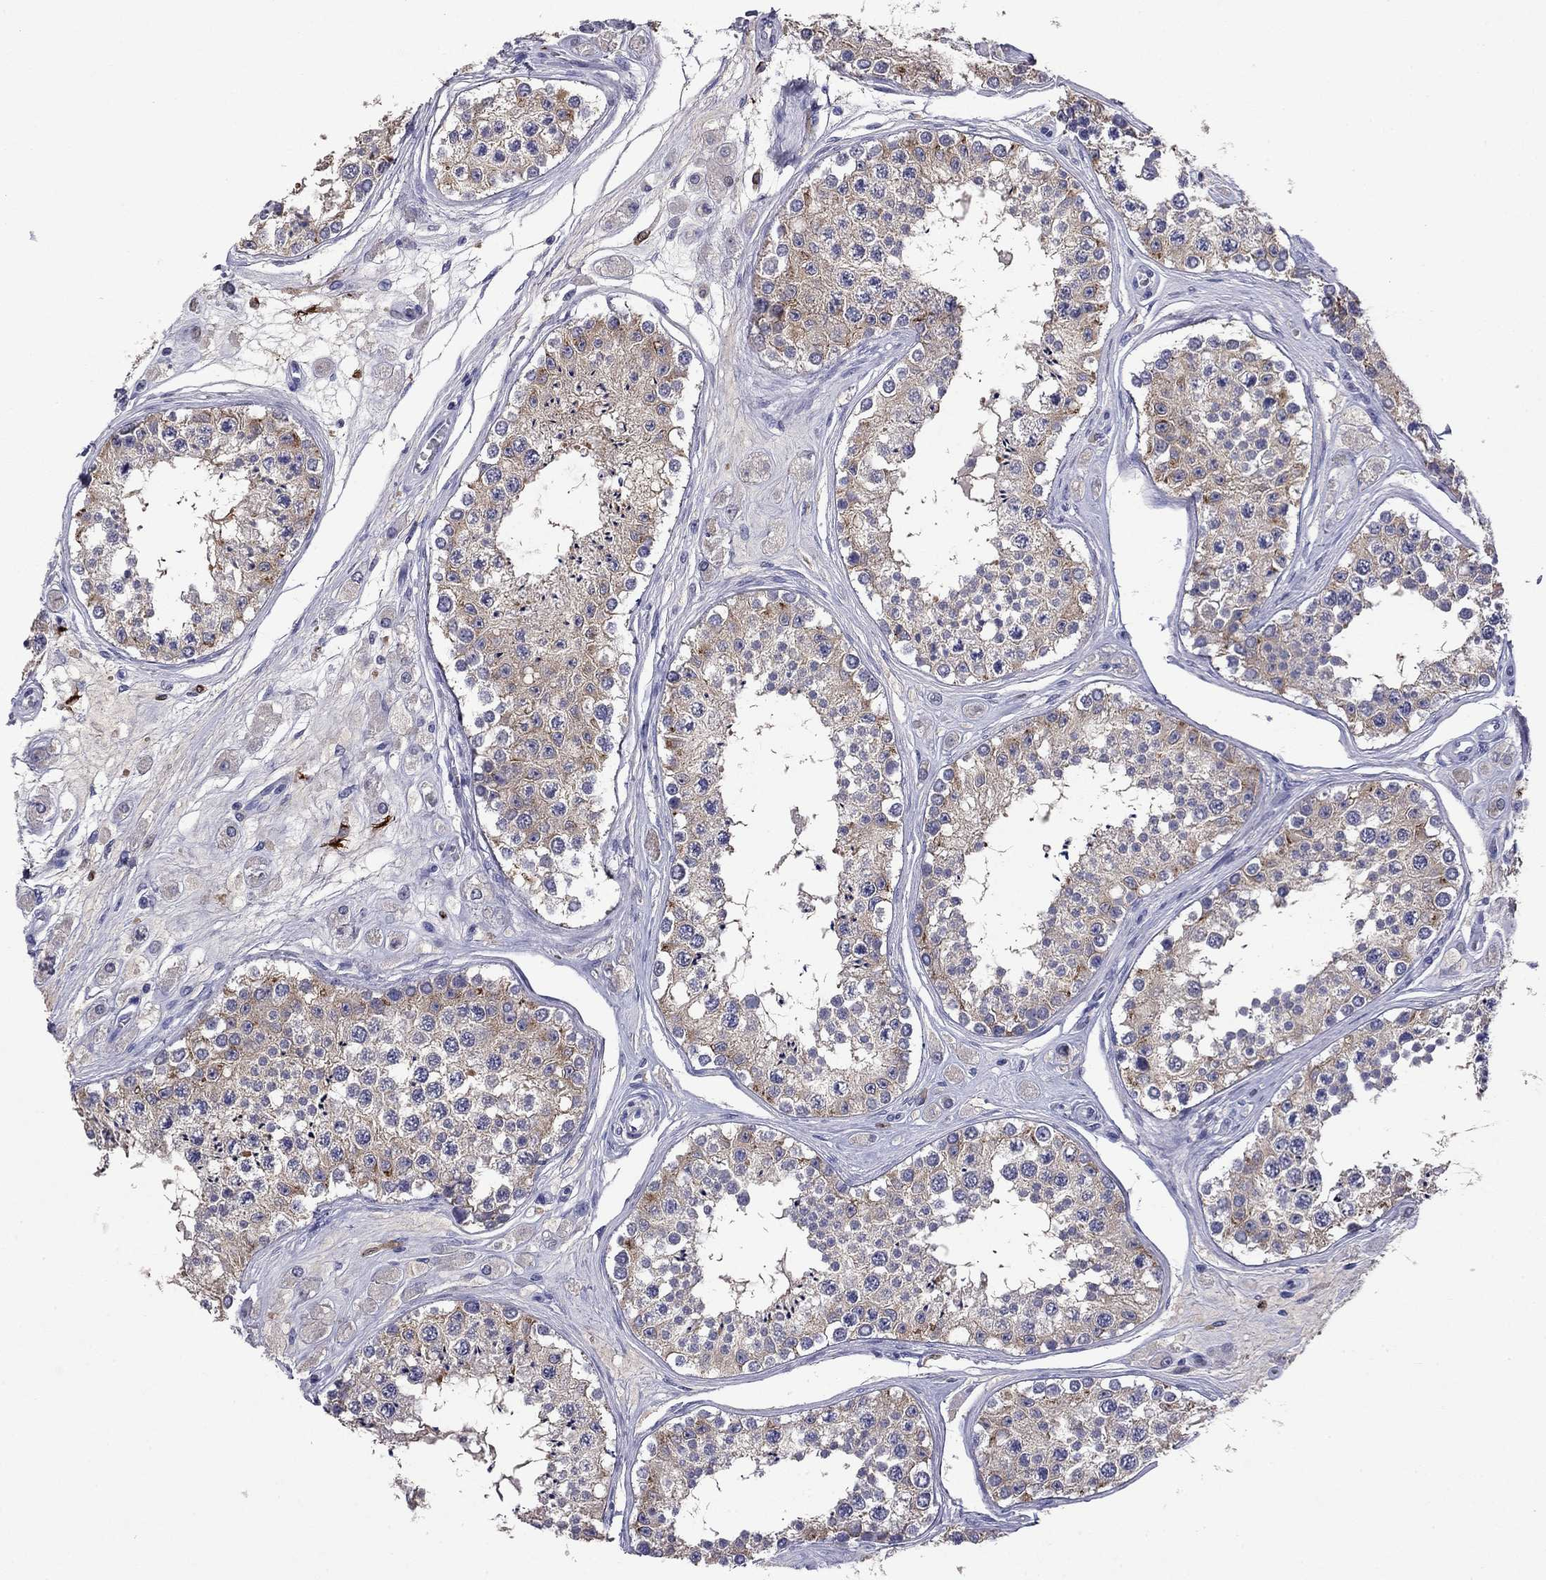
{"staining": {"intensity": "moderate", "quantity": "<25%", "location": "cytoplasmic/membranous"}, "tissue": "testis", "cell_type": "Cells in seminiferous ducts", "image_type": "normal", "snomed": [{"axis": "morphology", "description": "Normal tissue, NOS"}, {"axis": "topography", "description": "Testis"}], "caption": "A brown stain shows moderate cytoplasmic/membranous staining of a protein in cells in seminiferous ducts of unremarkable testis.", "gene": "CFAP119", "patient": {"sex": "male", "age": 25}}